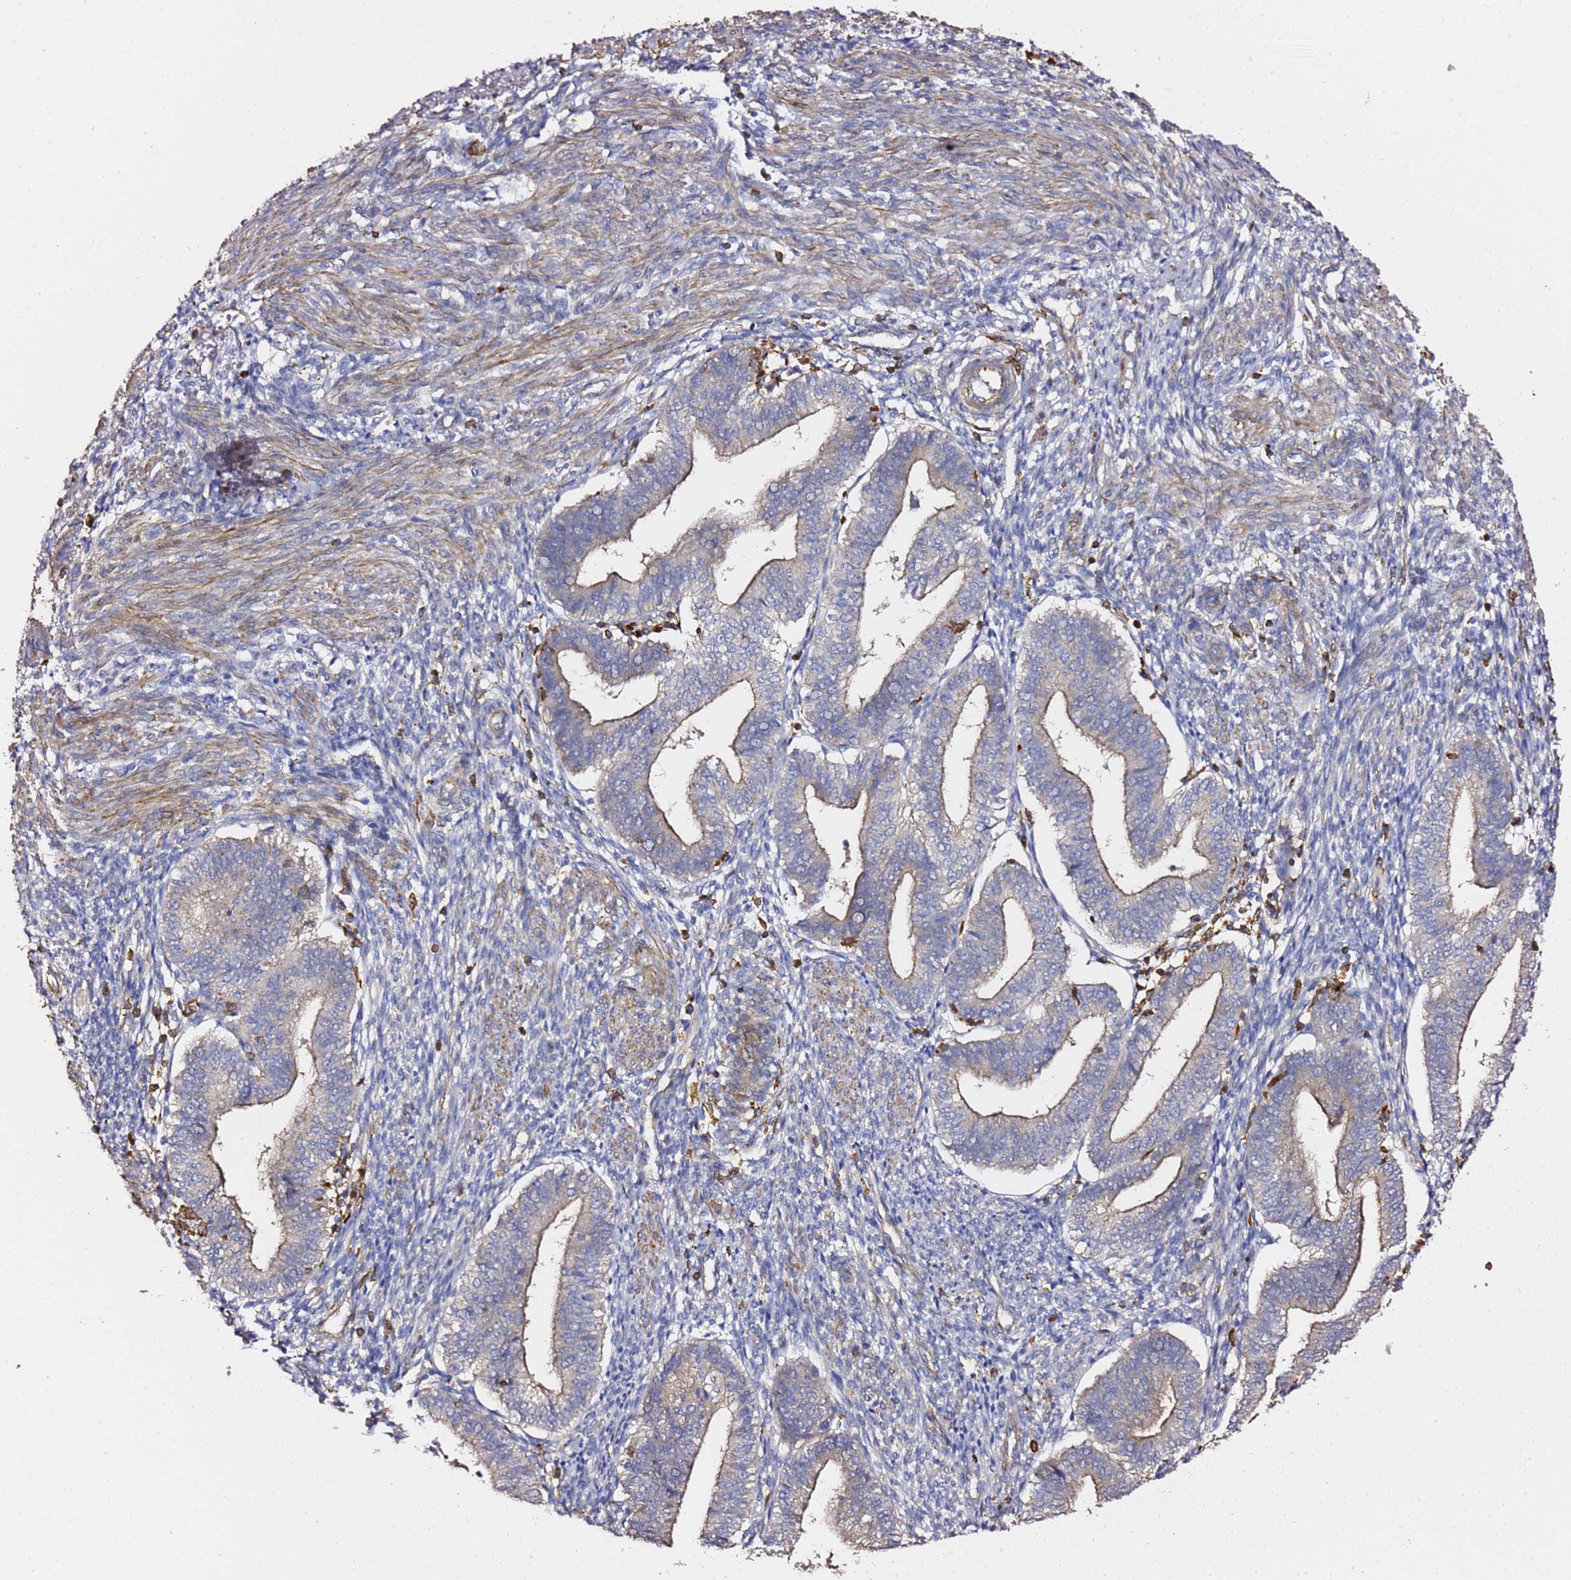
{"staining": {"intensity": "weak", "quantity": "25%-75%", "location": "cytoplasmic/membranous"}, "tissue": "endometrium", "cell_type": "Cells in endometrial stroma", "image_type": "normal", "snomed": [{"axis": "morphology", "description": "Normal tissue, NOS"}, {"axis": "topography", "description": "Endometrium"}], "caption": "Immunohistochemistry (IHC) of normal human endometrium shows low levels of weak cytoplasmic/membranous expression in about 25%-75% of cells in endometrial stroma. (IHC, brightfield microscopy, high magnification).", "gene": "ZFP36L2", "patient": {"sex": "female", "age": 34}}